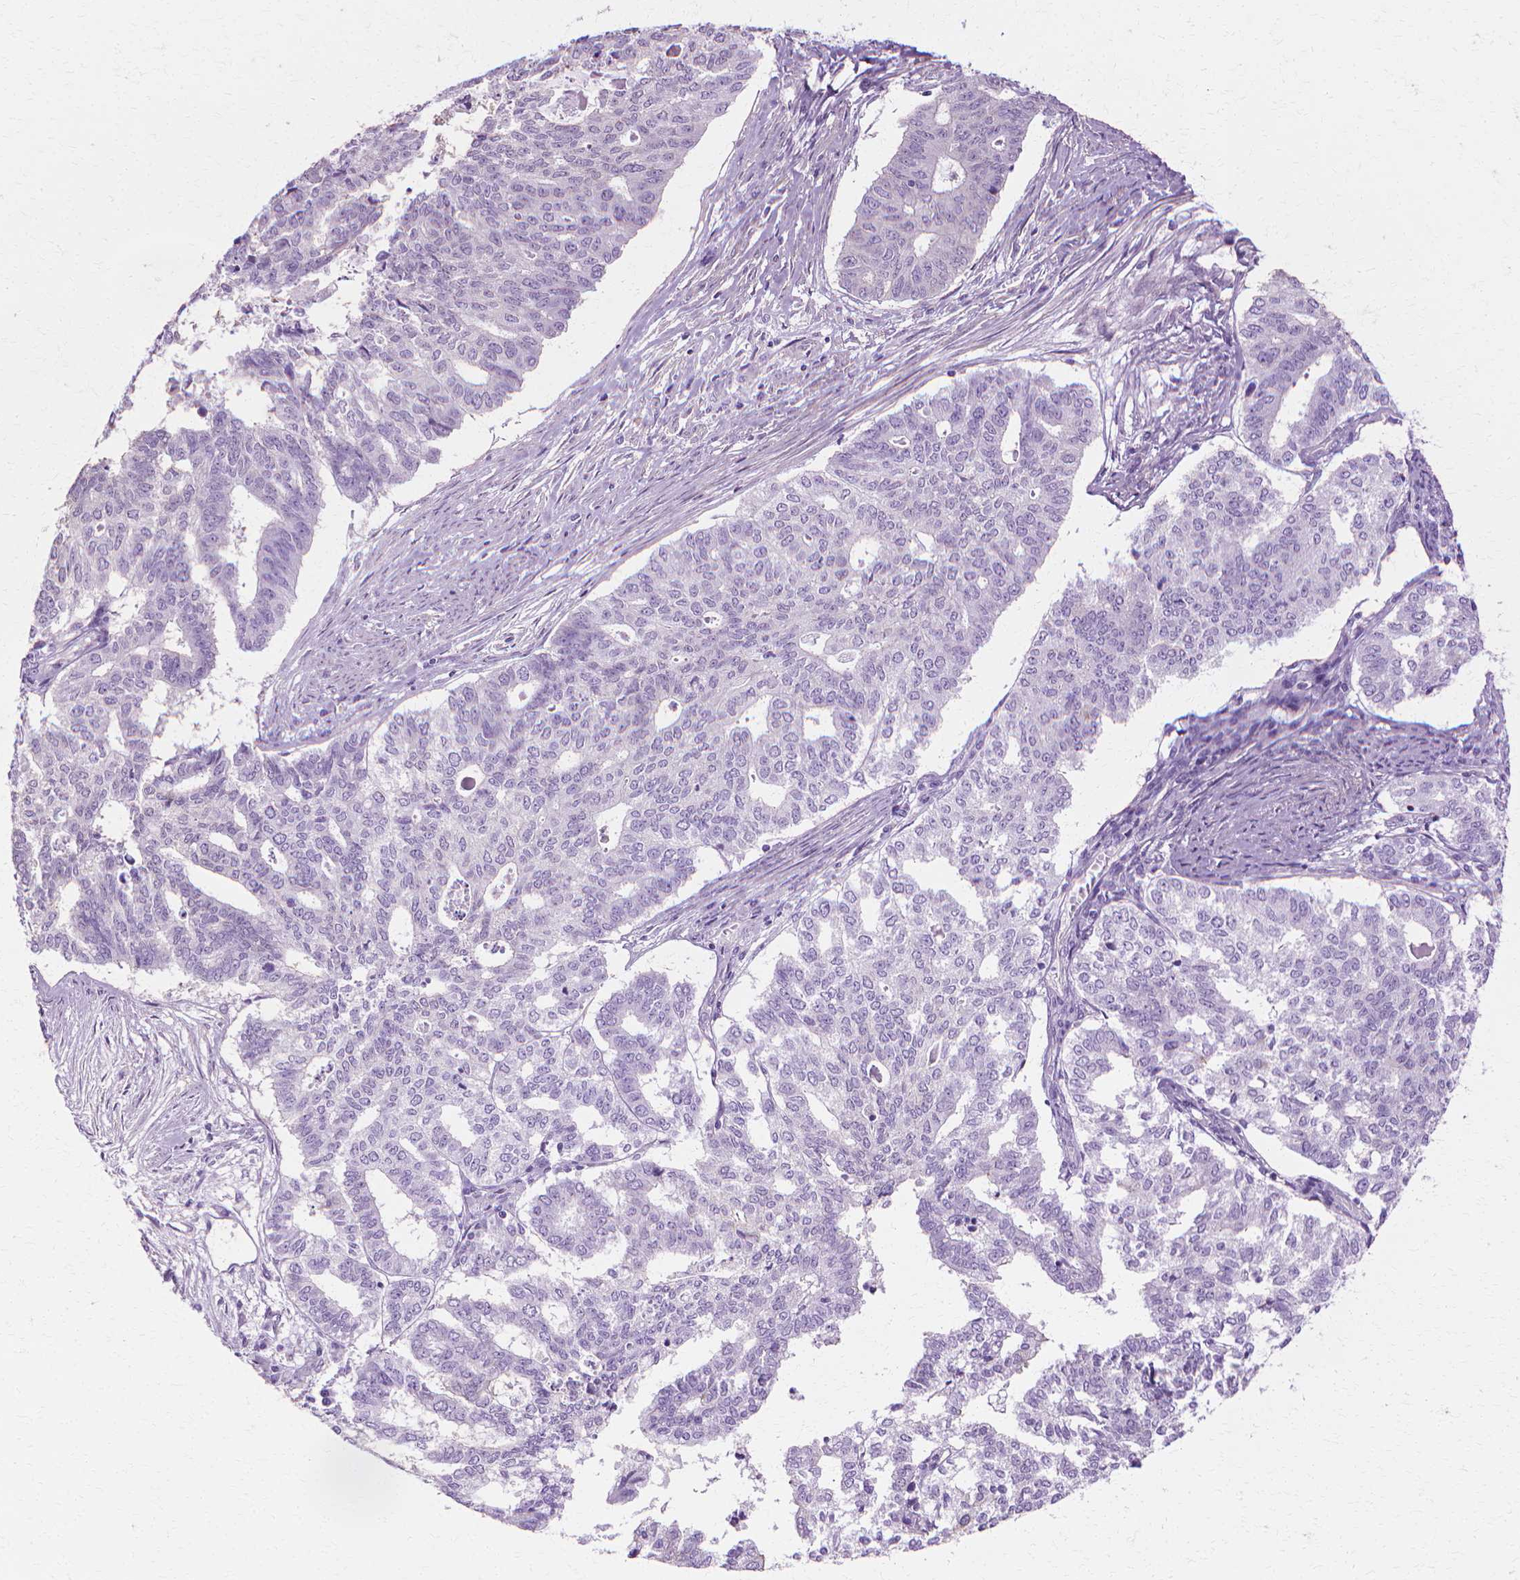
{"staining": {"intensity": "negative", "quantity": "none", "location": "none"}, "tissue": "endometrial cancer", "cell_type": "Tumor cells", "image_type": "cancer", "snomed": [{"axis": "morphology", "description": "Adenocarcinoma, NOS"}, {"axis": "topography", "description": "Endometrium"}], "caption": "Endometrial adenocarcinoma was stained to show a protein in brown. There is no significant staining in tumor cells. Nuclei are stained in blue.", "gene": "CFAP157", "patient": {"sex": "female", "age": 79}}